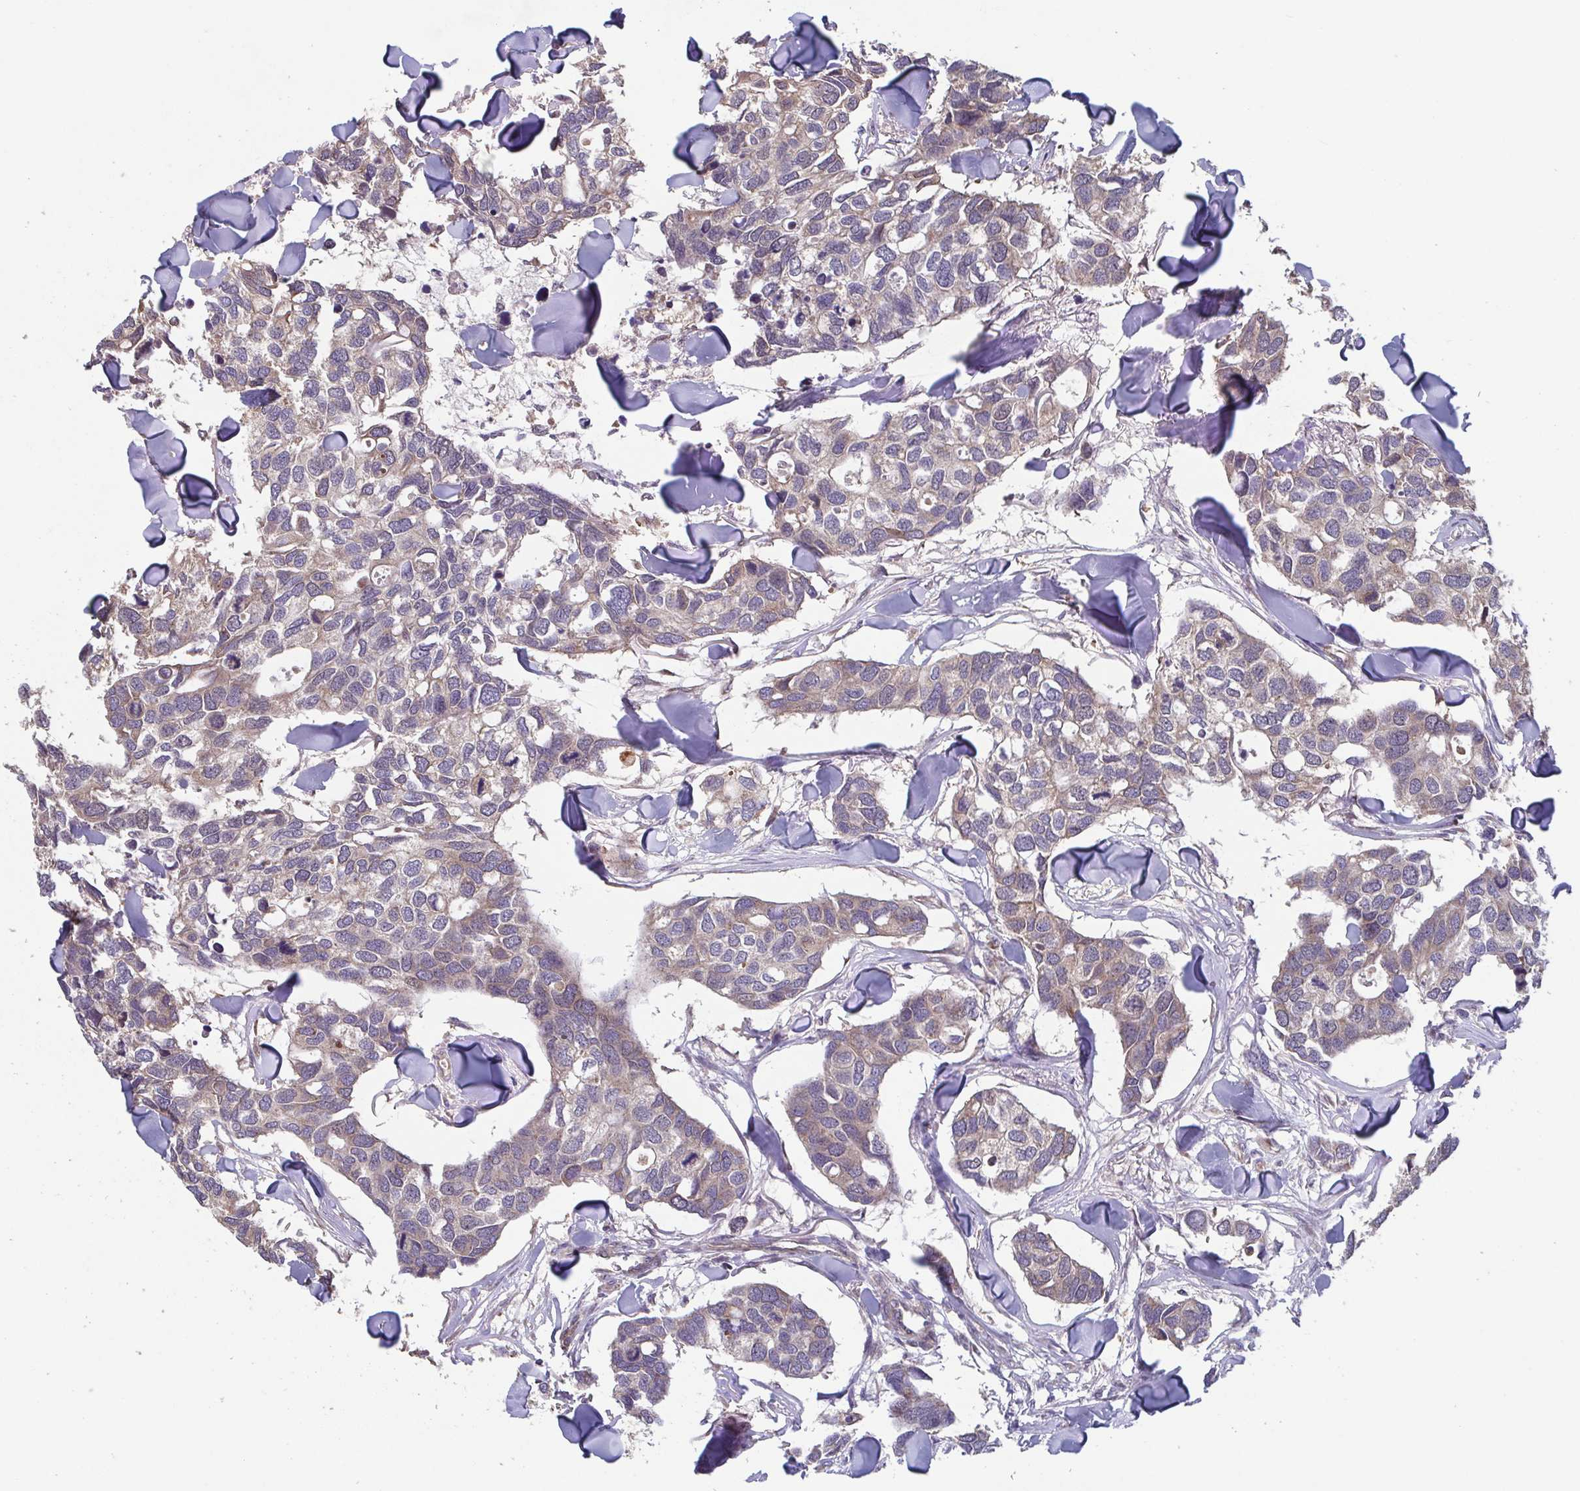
{"staining": {"intensity": "weak", "quantity": "25%-75%", "location": "cytoplasmic/membranous"}, "tissue": "breast cancer", "cell_type": "Tumor cells", "image_type": "cancer", "snomed": [{"axis": "morphology", "description": "Duct carcinoma"}, {"axis": "topography", "description": "Breast"}], "caption": "There is low levels of weak cytoplasmic/membranous staining in tumor cells of breast invasive ductal carcinoma, as demonstrated by immunohistochemical staining (brown color).", "gene": "COPB1", "patient": {"sex": "female", "age": 83}}